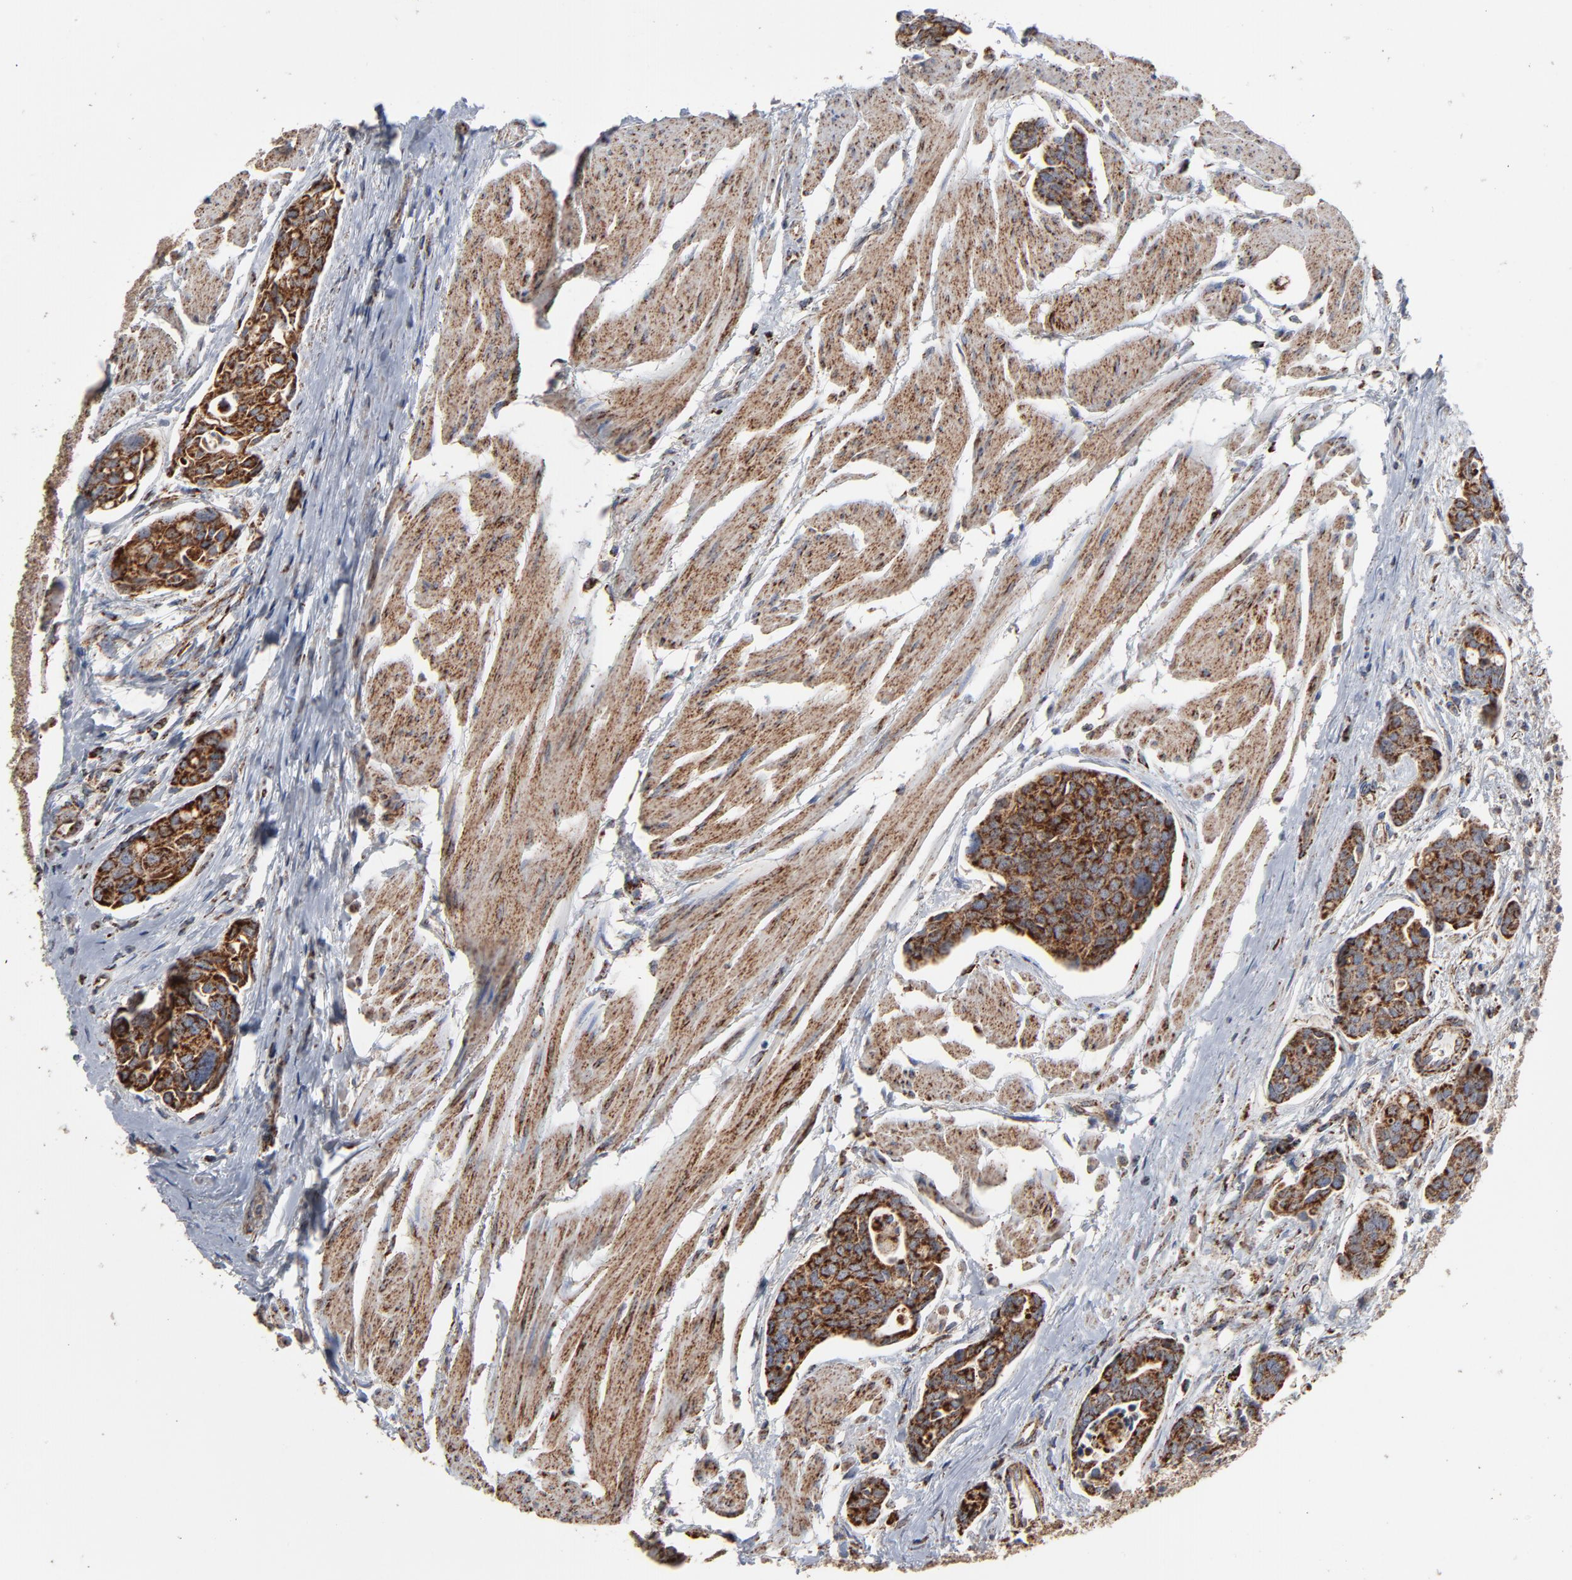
{"staining": {"intensity": "strong", "quantity": ">75%", "location": "cytoplasmic/membranous"}, "tissue": "urothelial cancer", "cell_type": "Tumor cells", "image_type": "cancer", "snomed": [{"axis": "morphology", "description": "Urothelial carcinoma, High grade"}, {"axis": "topography", "description": "Urinary bladder"}], "caption": "High-grade urothelial carcinoma tissue shows strong cytoplasmic/membranous positivity in about >75% of tumor cells, visualized by immunohistochemistry. (Stains: DAB in brown, nuclei in blue, Microscopy: brightfield microscopy at high magnification).", "gene": "UQCRC1", "patient": {"sex": "male", "age": 78}}